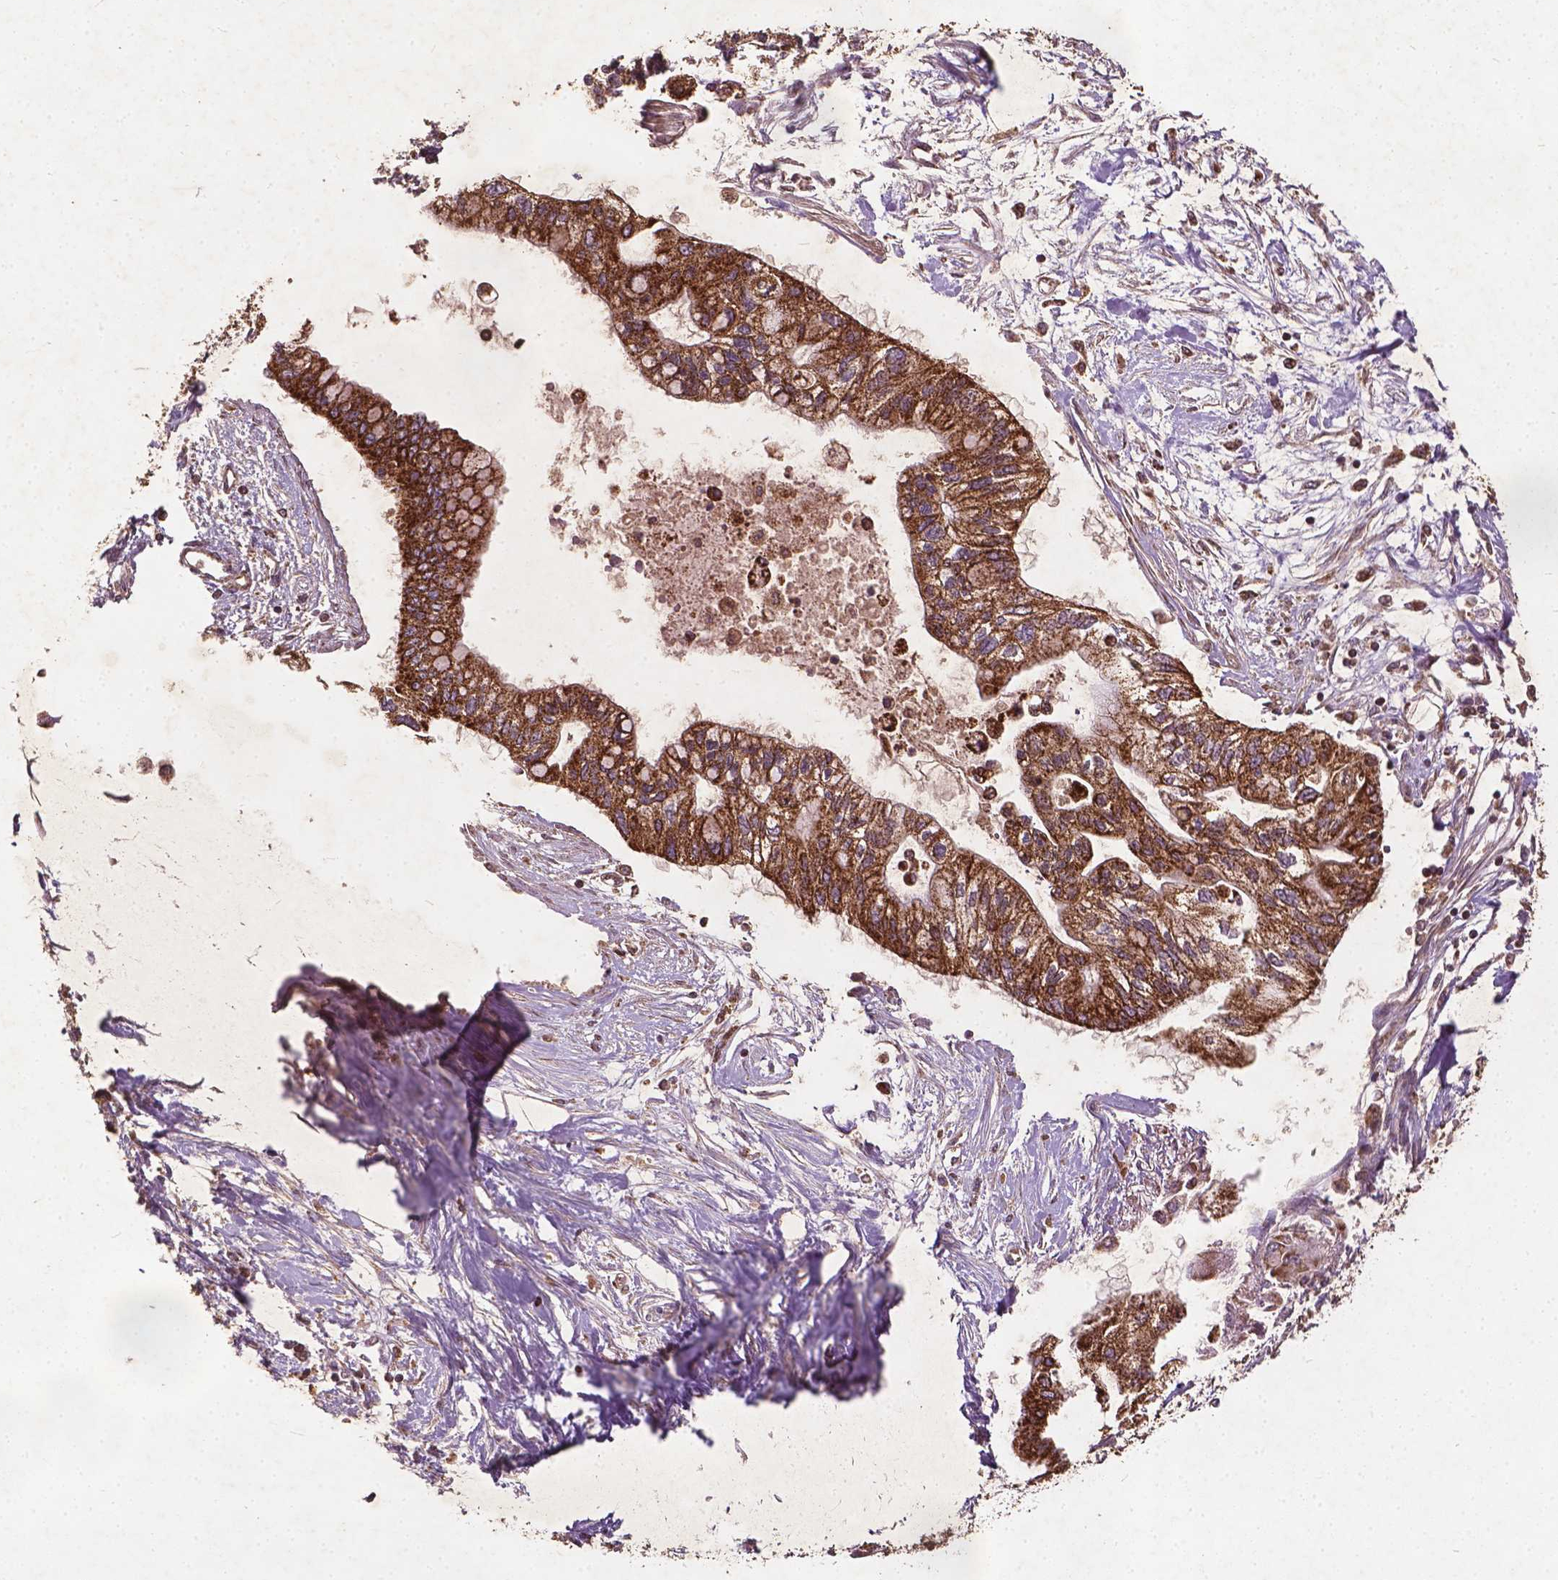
{"staining": {"intensity": "strong", "quantity": ">75%", "location": "cytoplasmic/membranous"}, "tissue": "pancreatic cancer", "cell_type": "Tumor cells", "image_type": "cancer", "snomed": [{"axis": "morphology", "description": "Adenocarcinoma, NOS"}, {"axis": "topography", "description": "Pancreas"}], "caption": "Immunohistochemistry (IHC) histopathology image of human pancreatic cancer (adenocarcinoma) stained for a protein (brown), which displays high levels of strong cytoplasmic/membranous staining in approximately >75% of tumor cells.", "gene": "UBXN2A", "patient": {"sex": "female", "age": 77}}